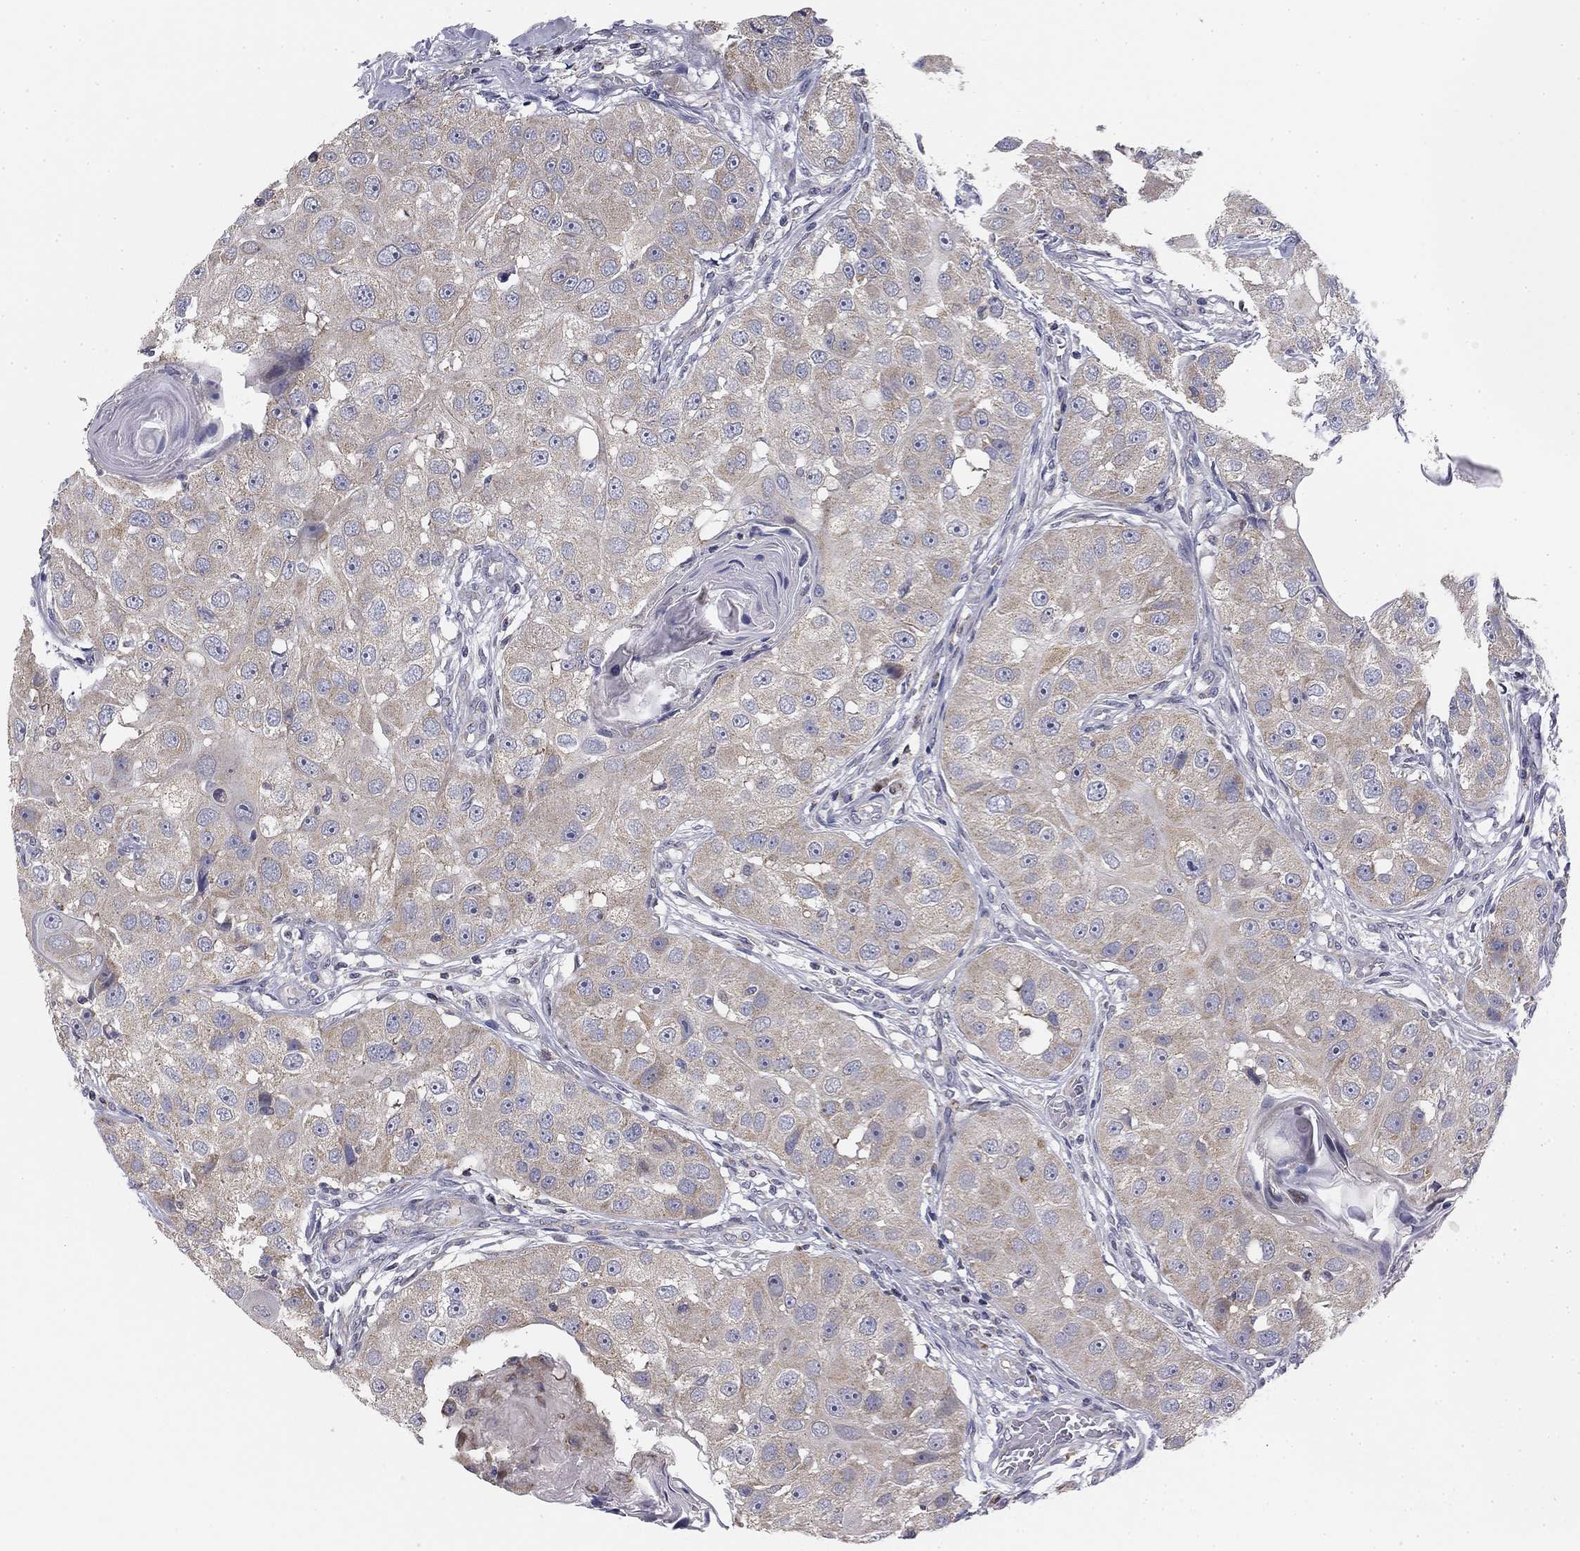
{"staining": {"intensity": "negative", "quantity": "none", "location": "none"}, "tissue": "head and neck cancer", "cell_type": "Tumor cells", "image_type": "cancer", "snomed": [{"axis": "morphology", "description": "Normal tissue, NOS"}, {"axis": "morphology", "description": "Squamous cell carcinoma, NOS"}, {"axis": "topography", "description": "Skeletal muscle"}, {"axis": "topography", "description": "Head-Neck"}], "caption": "The histopathology image exhibits no significant staining in tumor cells of head and neck squamous cell carcinoma.", "gene": "SLC2A9", "patient": {"sex": "male", "age": 51}}